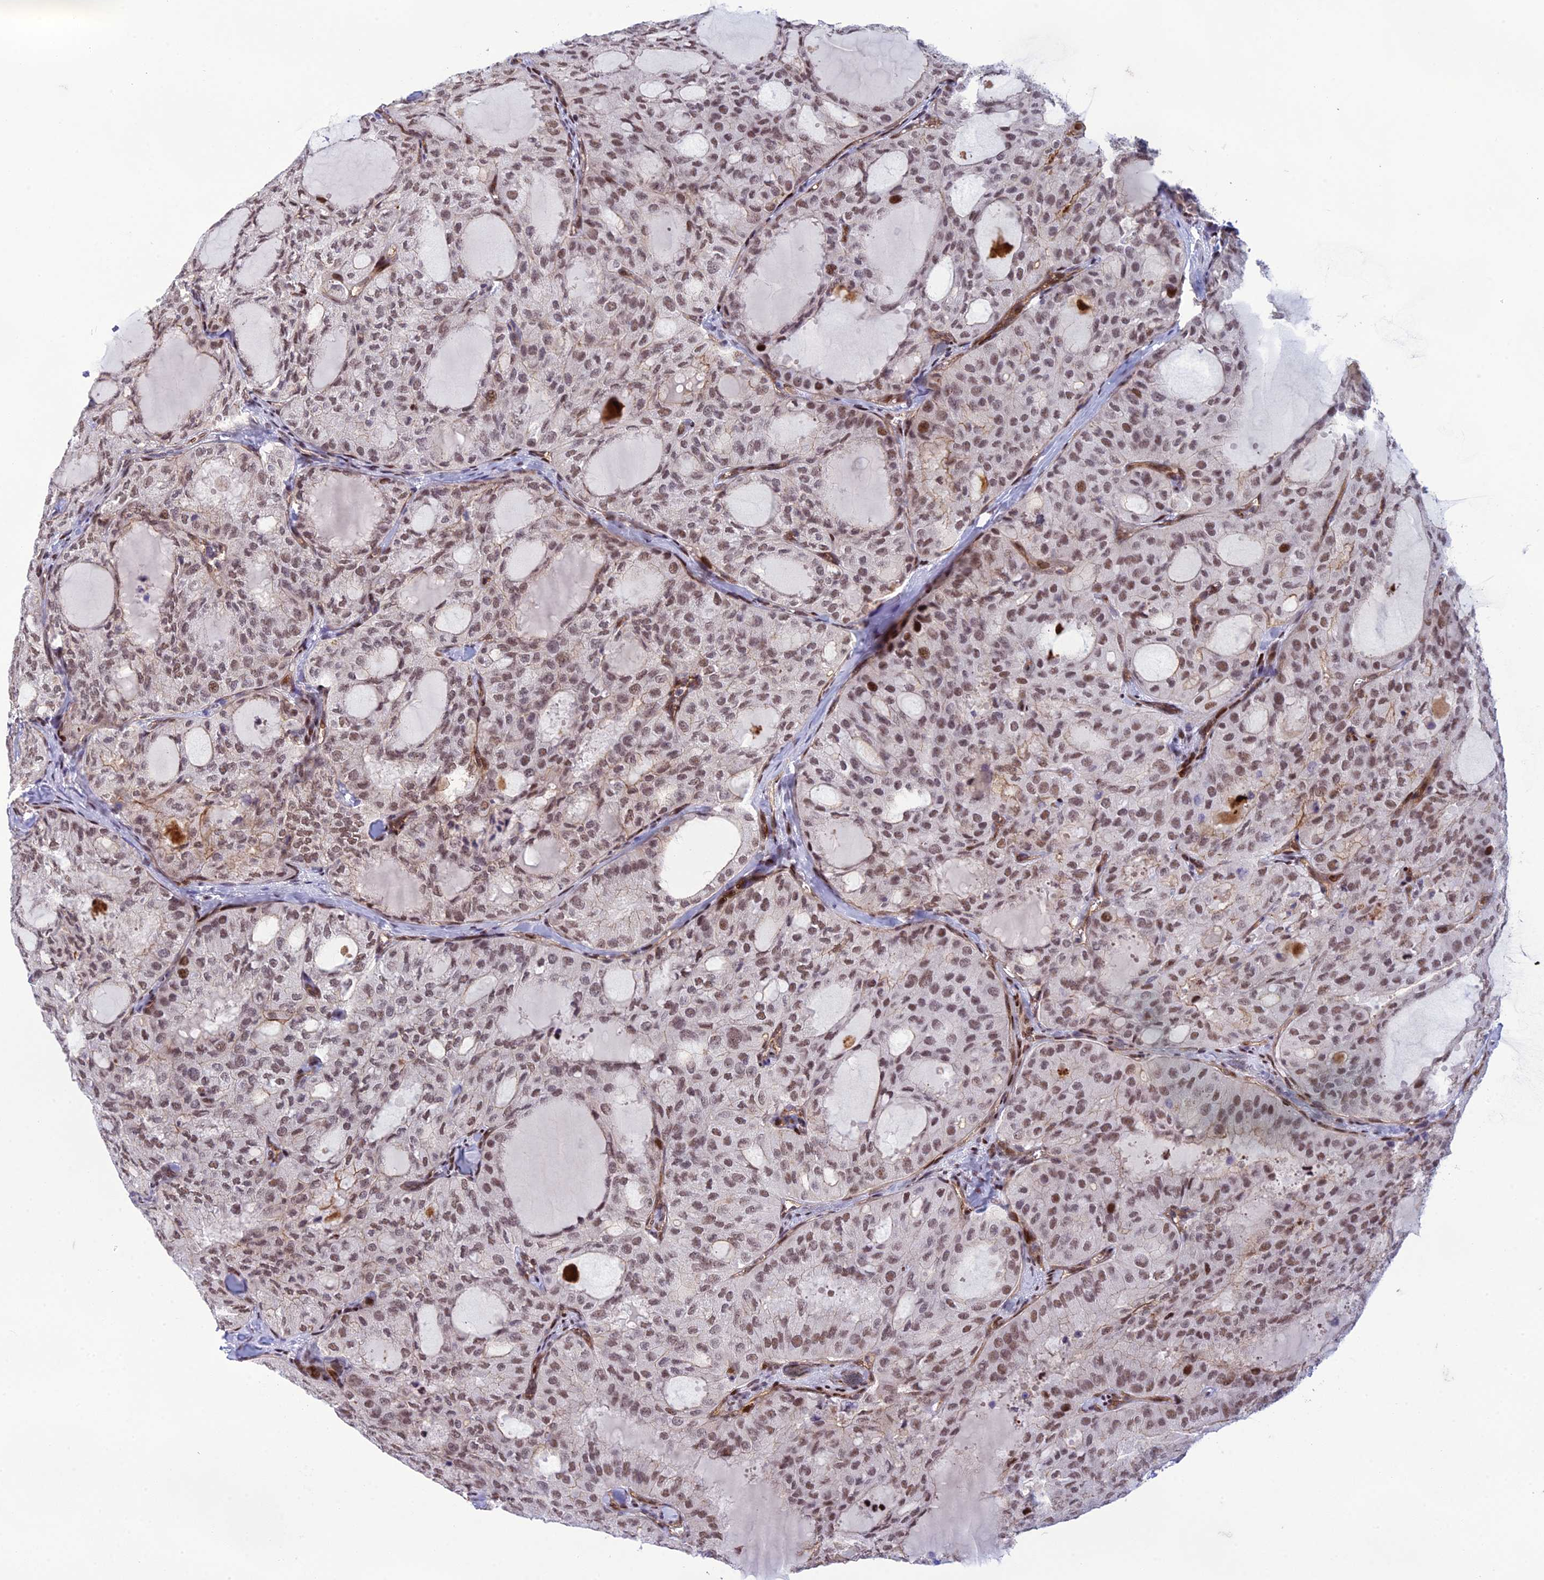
{"staining": {"intensity": "moderate", "quantity": ">75%", "location": "nuclear"}, "tissue": "thyroid cancer", "cell_type": "Tumor cells", "image_type": "cancer", "snomed": [{"axis": "morphology", "description": "Follicular adenoma carcinoma, NOS"}, {"axis": "topography", "description": "Thyroid gland"}], "caption": "Immunohistochemistry (IHC) micrograph of thyroid follicular adenoma carcinoma stained for a protein (brown), which demonstrates medium levels of moderate nuclear expression in approximately >75% of tumor cells.", "gene": "RANBP3", "patient": {"sex": "male", "age": 75}}